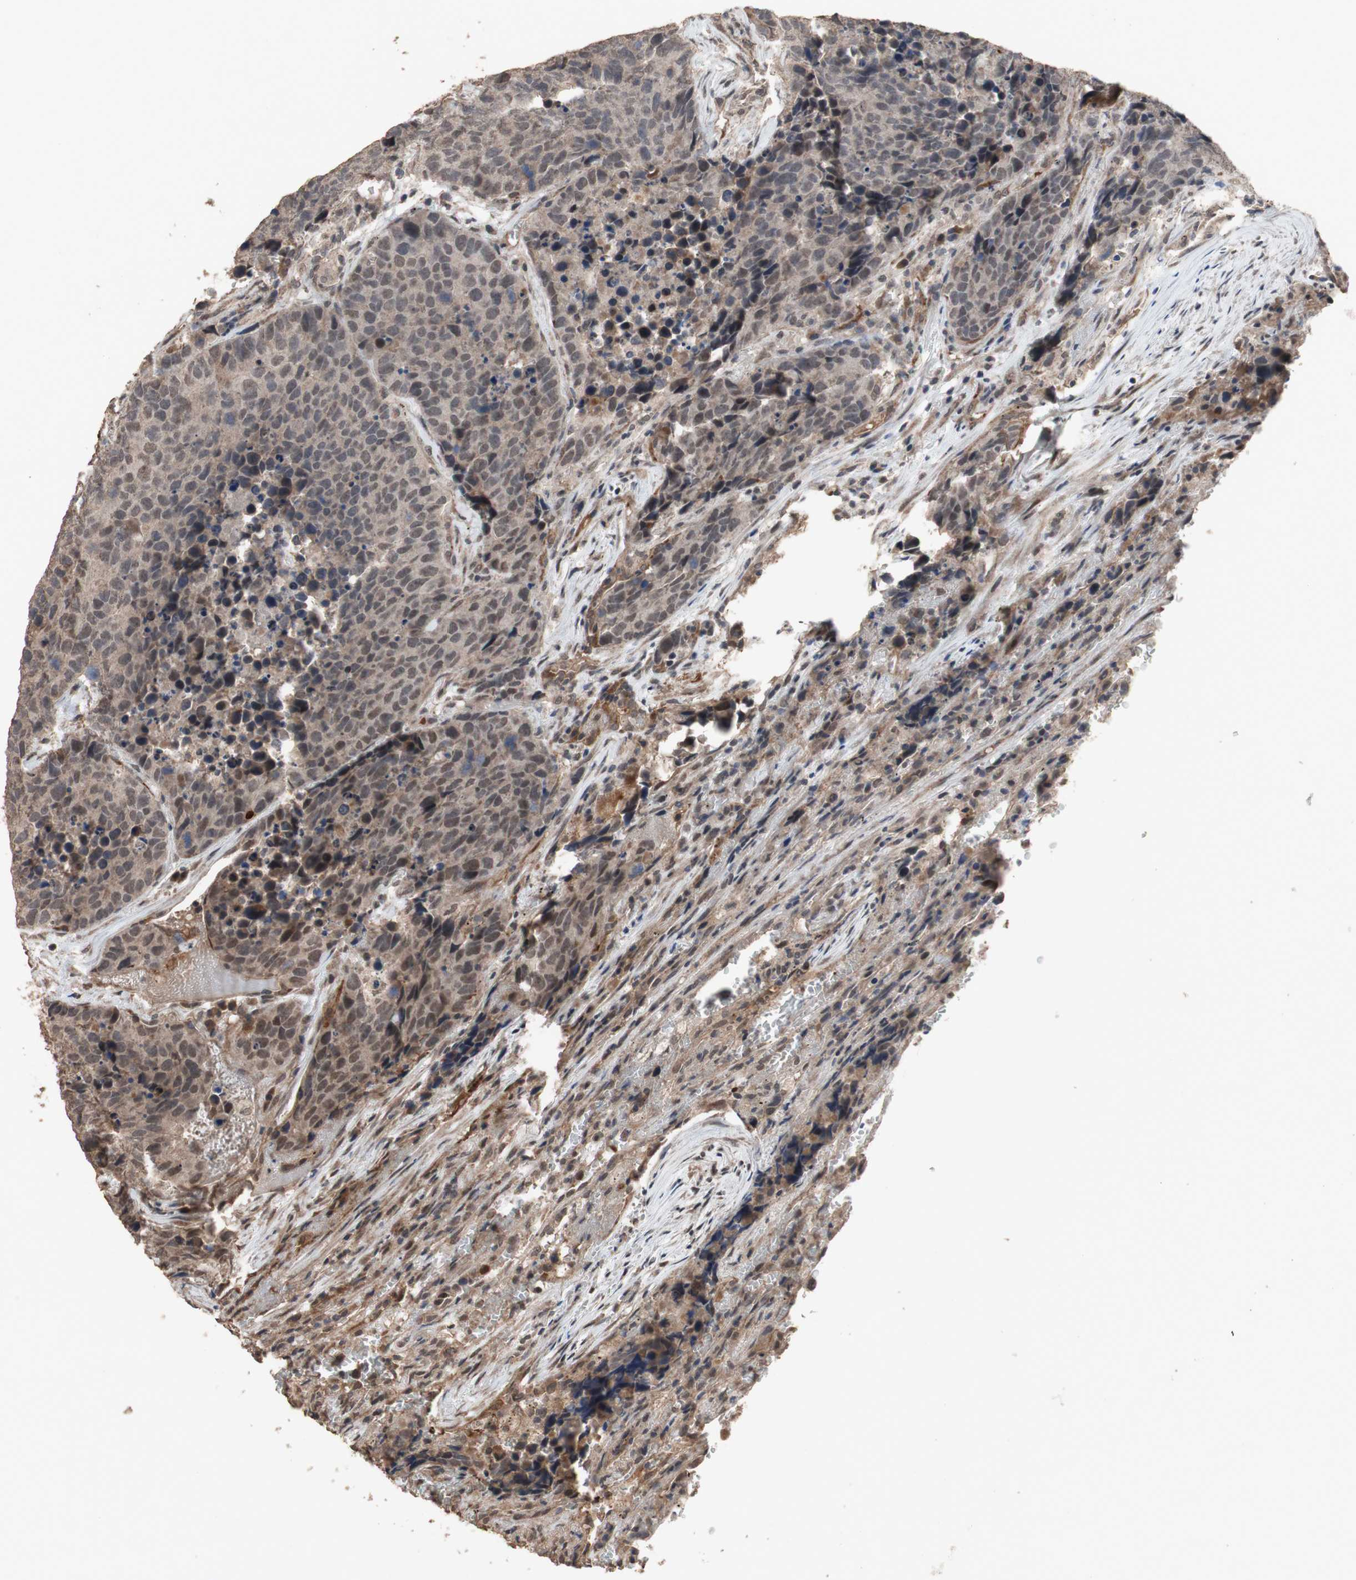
{"staining": {"intensity": "moderate", "quantity": ">75%", "location": "cytoplasmic/membranous,nuclear"}, "tissue": "carcinoid", "cell_type": "Tumor cells", "image_type": "cancer", "snomed": [{"axis": "morphology", "description": "Carcinoid, malignant, NOS"}, {"axis": "topography", "description": "Lung"}], "caption": "IHC (DAB (3,3'-diaminobenzidine)) staining of human carcinoid demonstrates moderate cytoplasmic/membranous and nuclear protein expression in about >75% of tumor cells. Immunohistochemistry stains the protein of interest in brown and the nuclei are stained blue.", "gene": "KANSL1", "patient": {"sex": "male", "age": 60}}